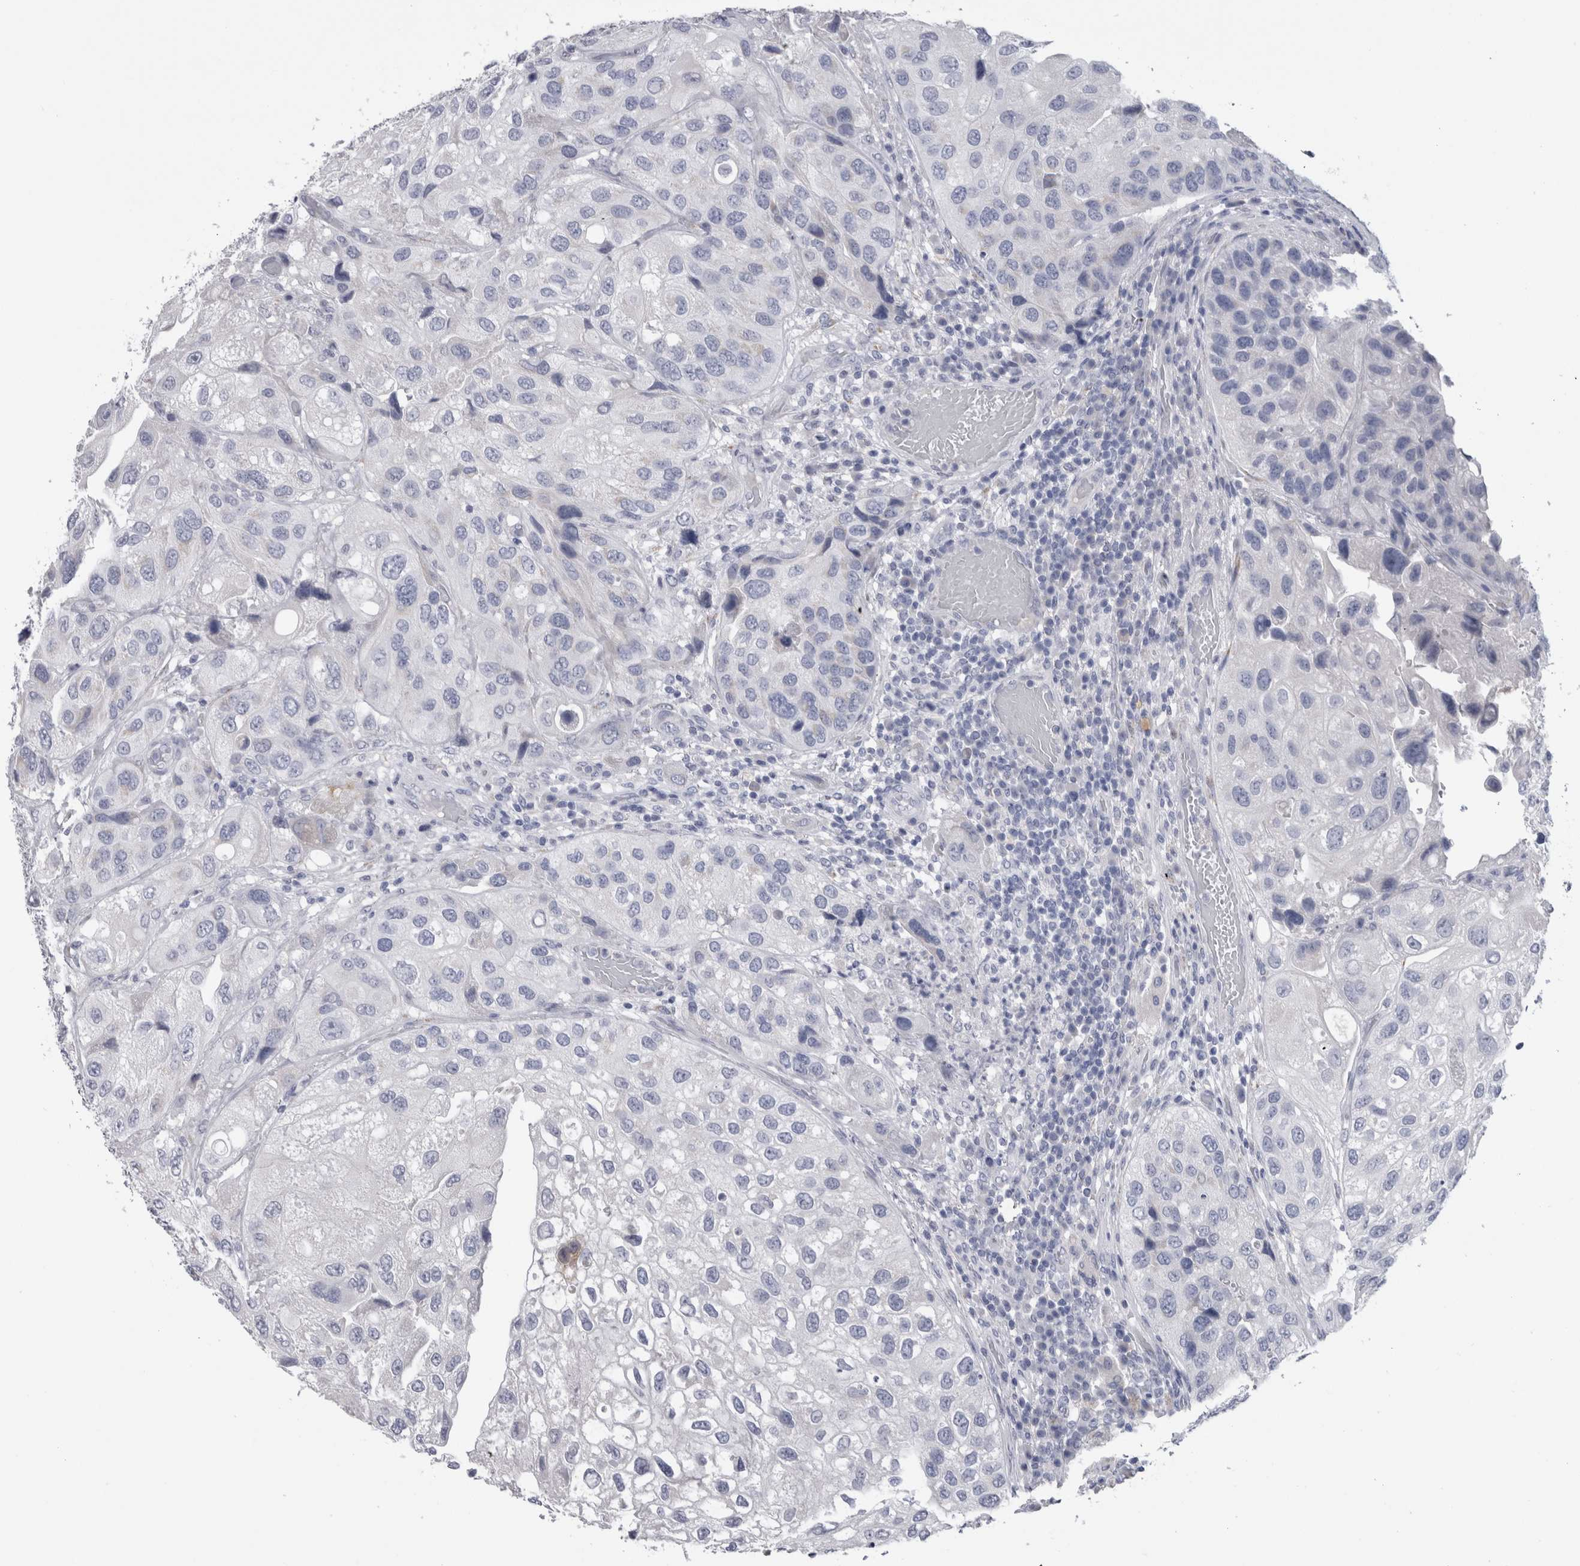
{"staining": {"intensity": "negative", "quantity": "none", "location": "none"}, "tissue": "urothelial cancer", "cell_type": "Tumor cells", "image_type": "cancer", "snomed": [{"axis": "morphology", "description": "Urothelial carcinoma, High grade"}, {"axis": "topography", "description": "Urinary bladder"}], "caption": "Tumor cells show no significant positivity in high-grade urothelial carcinoma.", "gene": "MSMB", "patient": {"sex": "female", "age": 64}}